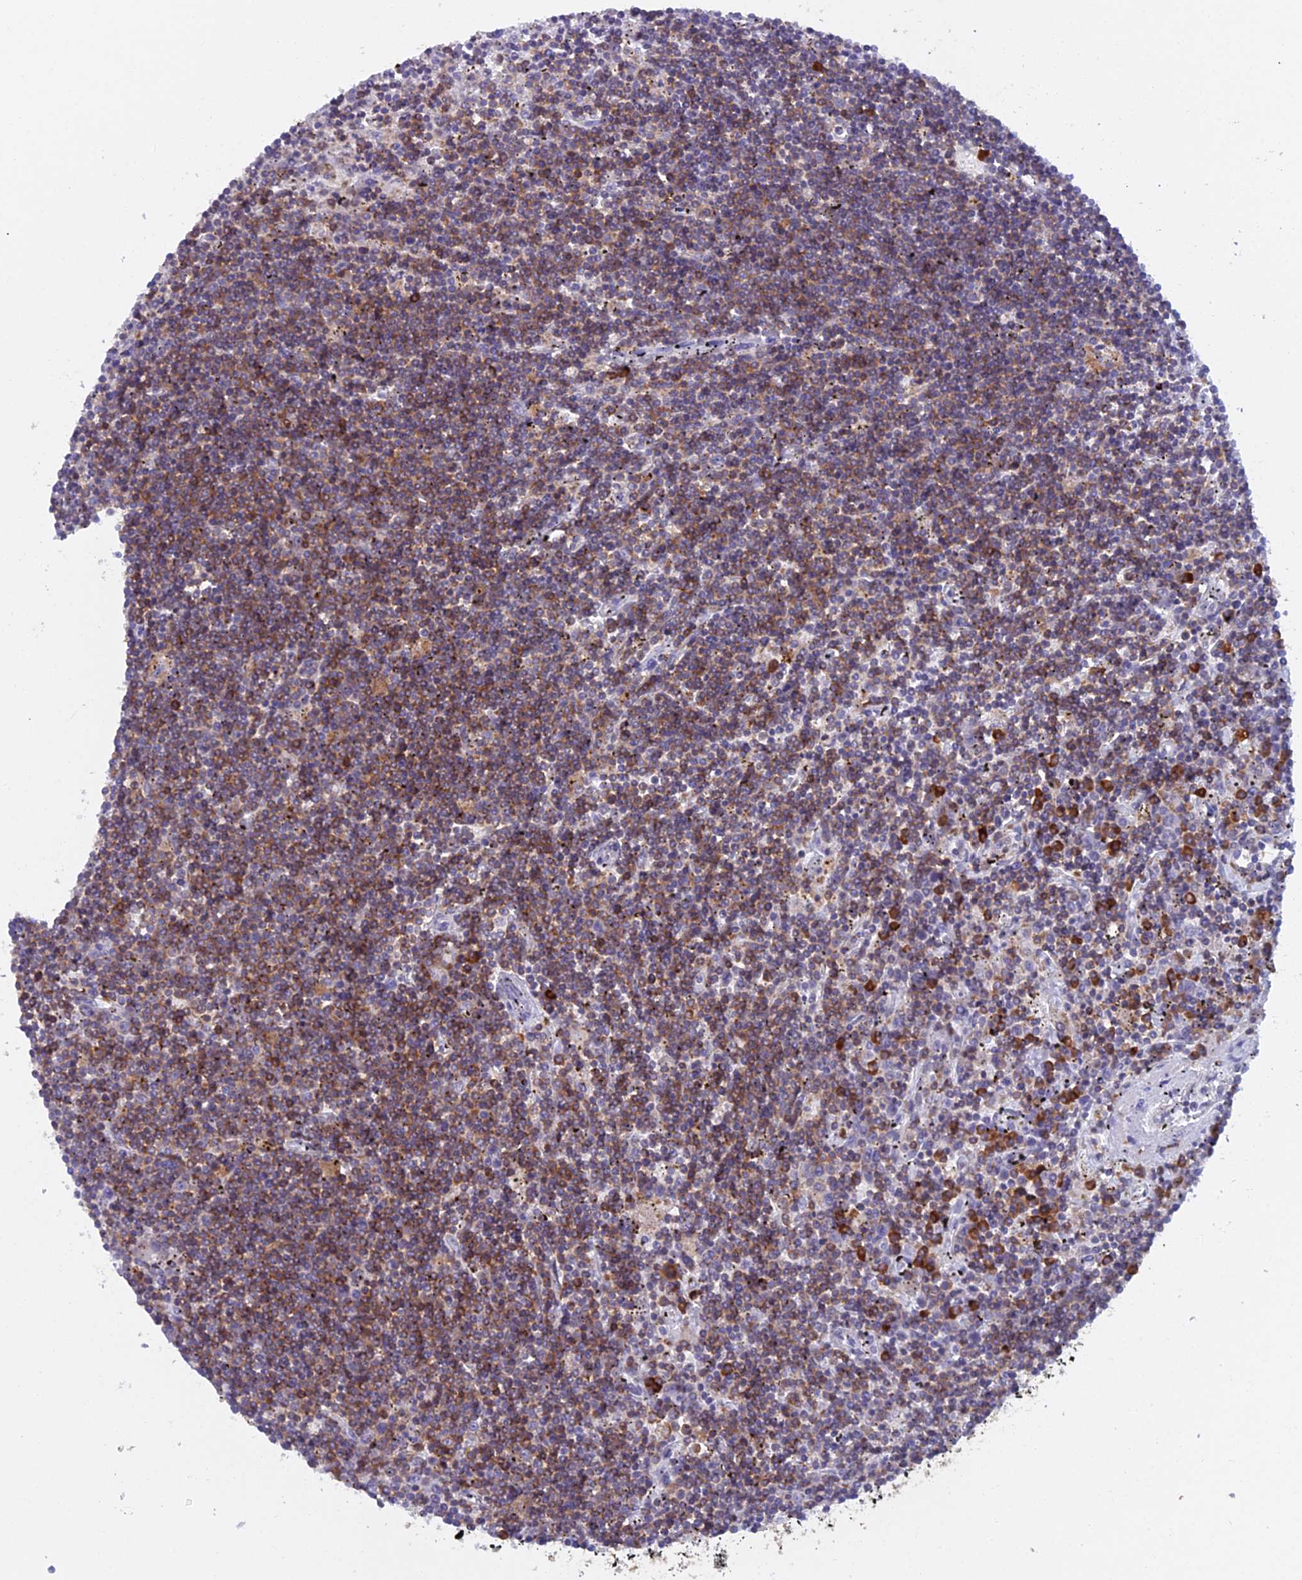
{"staining": {"intensity": "moderate", "quantity": "25%-75%", "location": "cytoplasmic/membranous"}, "tissue": "lymphoma", "cell_type": "Tumor cells", "image_type": "cancer", "snomed": [{"axis": "morphology", "description": "Malignant lymphoma, non-Hodgkin's type, Low grade"}, {"axis": "topography", "description": "Spleen"}], "caption": "Approximately 25%-75% of tumor cells in low-grade malignant lymphoma, non-Hodgkin's type reveal moderate cytoplasmic/membranous protein positivity as visualized by brown immunohistochemical staining.", "gene": "ABI3BP", "patient": {"sex": "male", "age": 76}}